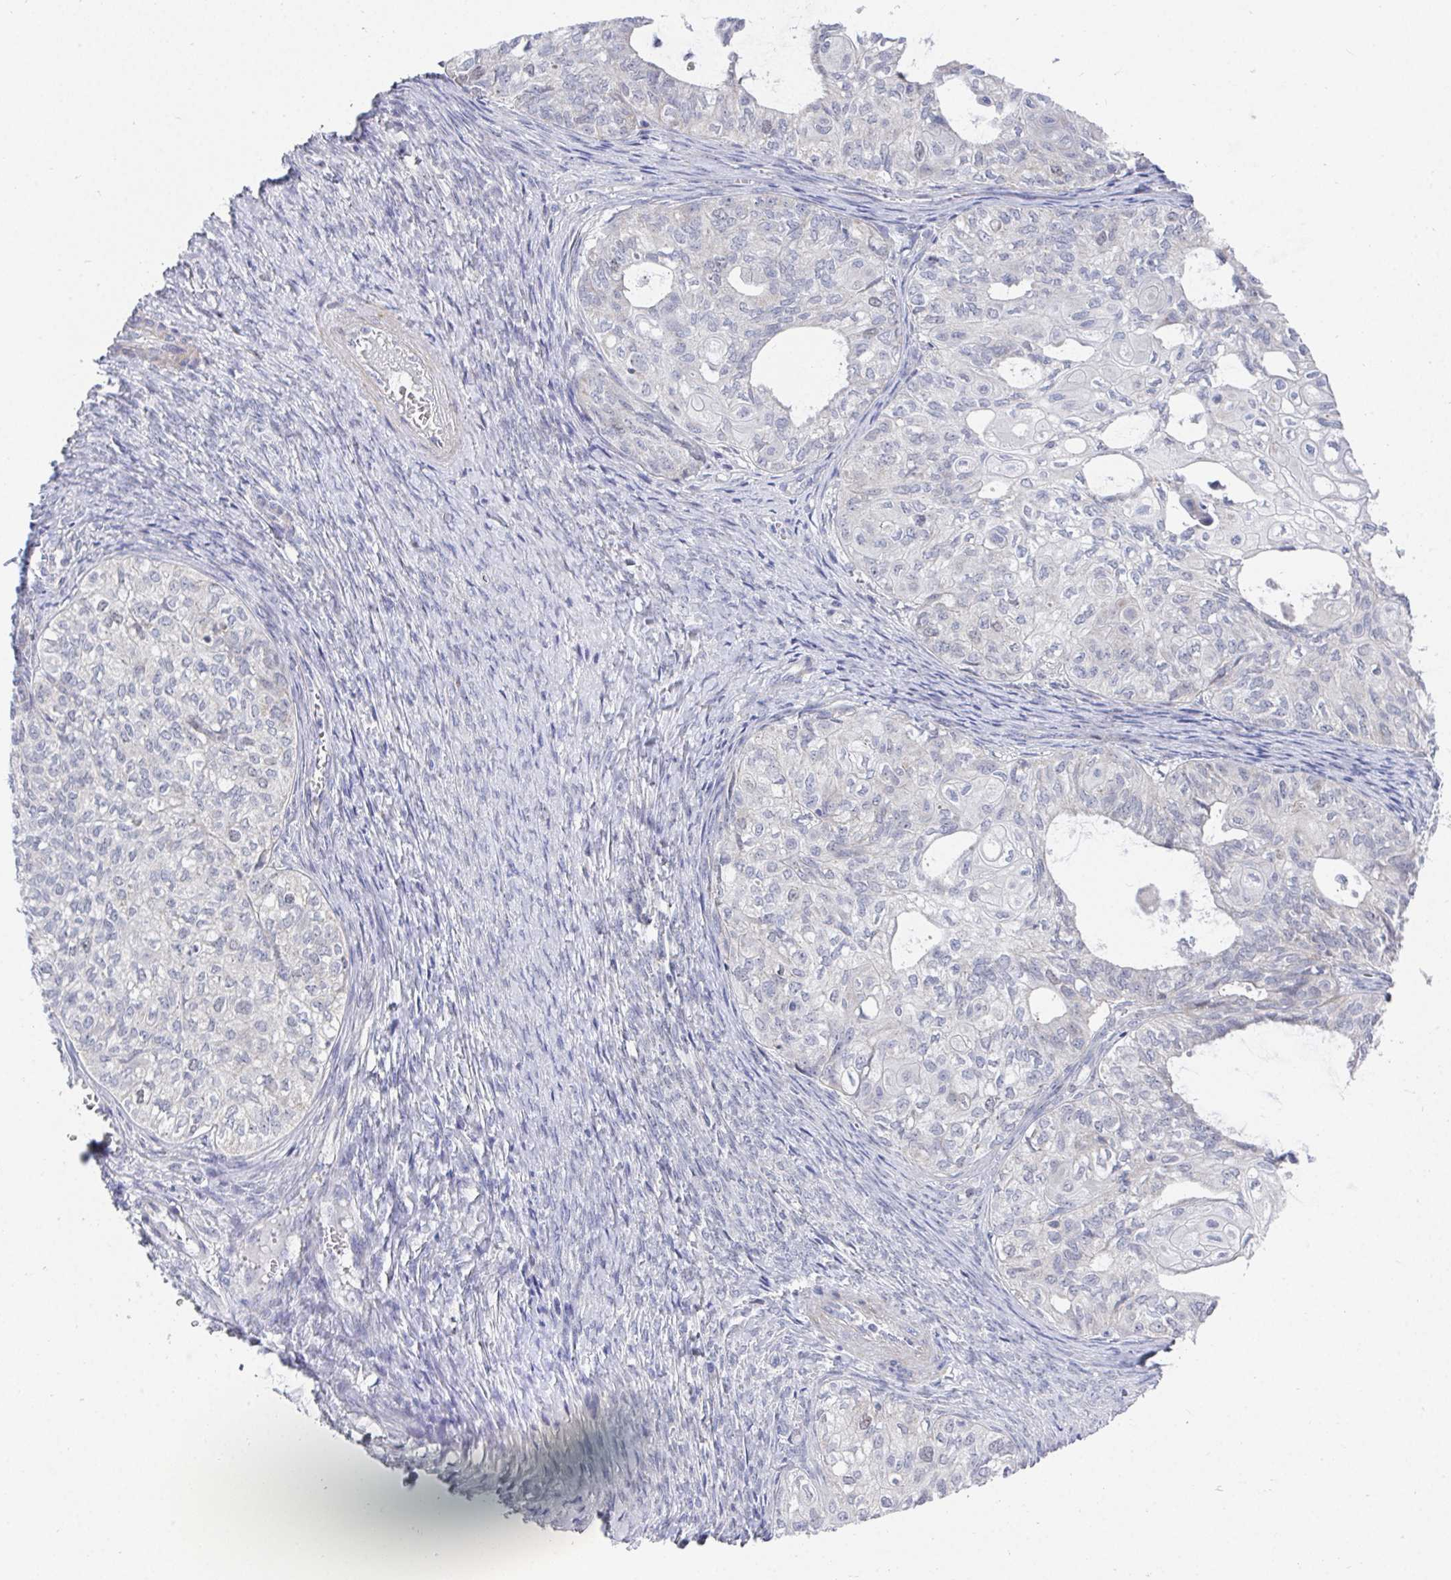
{"staining": {"intensity": "negative", "quantity": "none", "location": "none"}, "tissue": "ovarian cancer", "cell_type": "Tumor cells", "image_type": "cancer", "snomed": [{"axis": "morphology", "description": "Carcinoma, endometroid"}, {"axis": "topography", "description": "Ovary"}], "caption": "The immunohistochemistry photomicrograph has no significant positivity in tumor cells of ovarian cancer (endometroid carcinoma) tissue.", "gene": "ATP5F1C", "patient": {"sex": "female", "age": 64}}